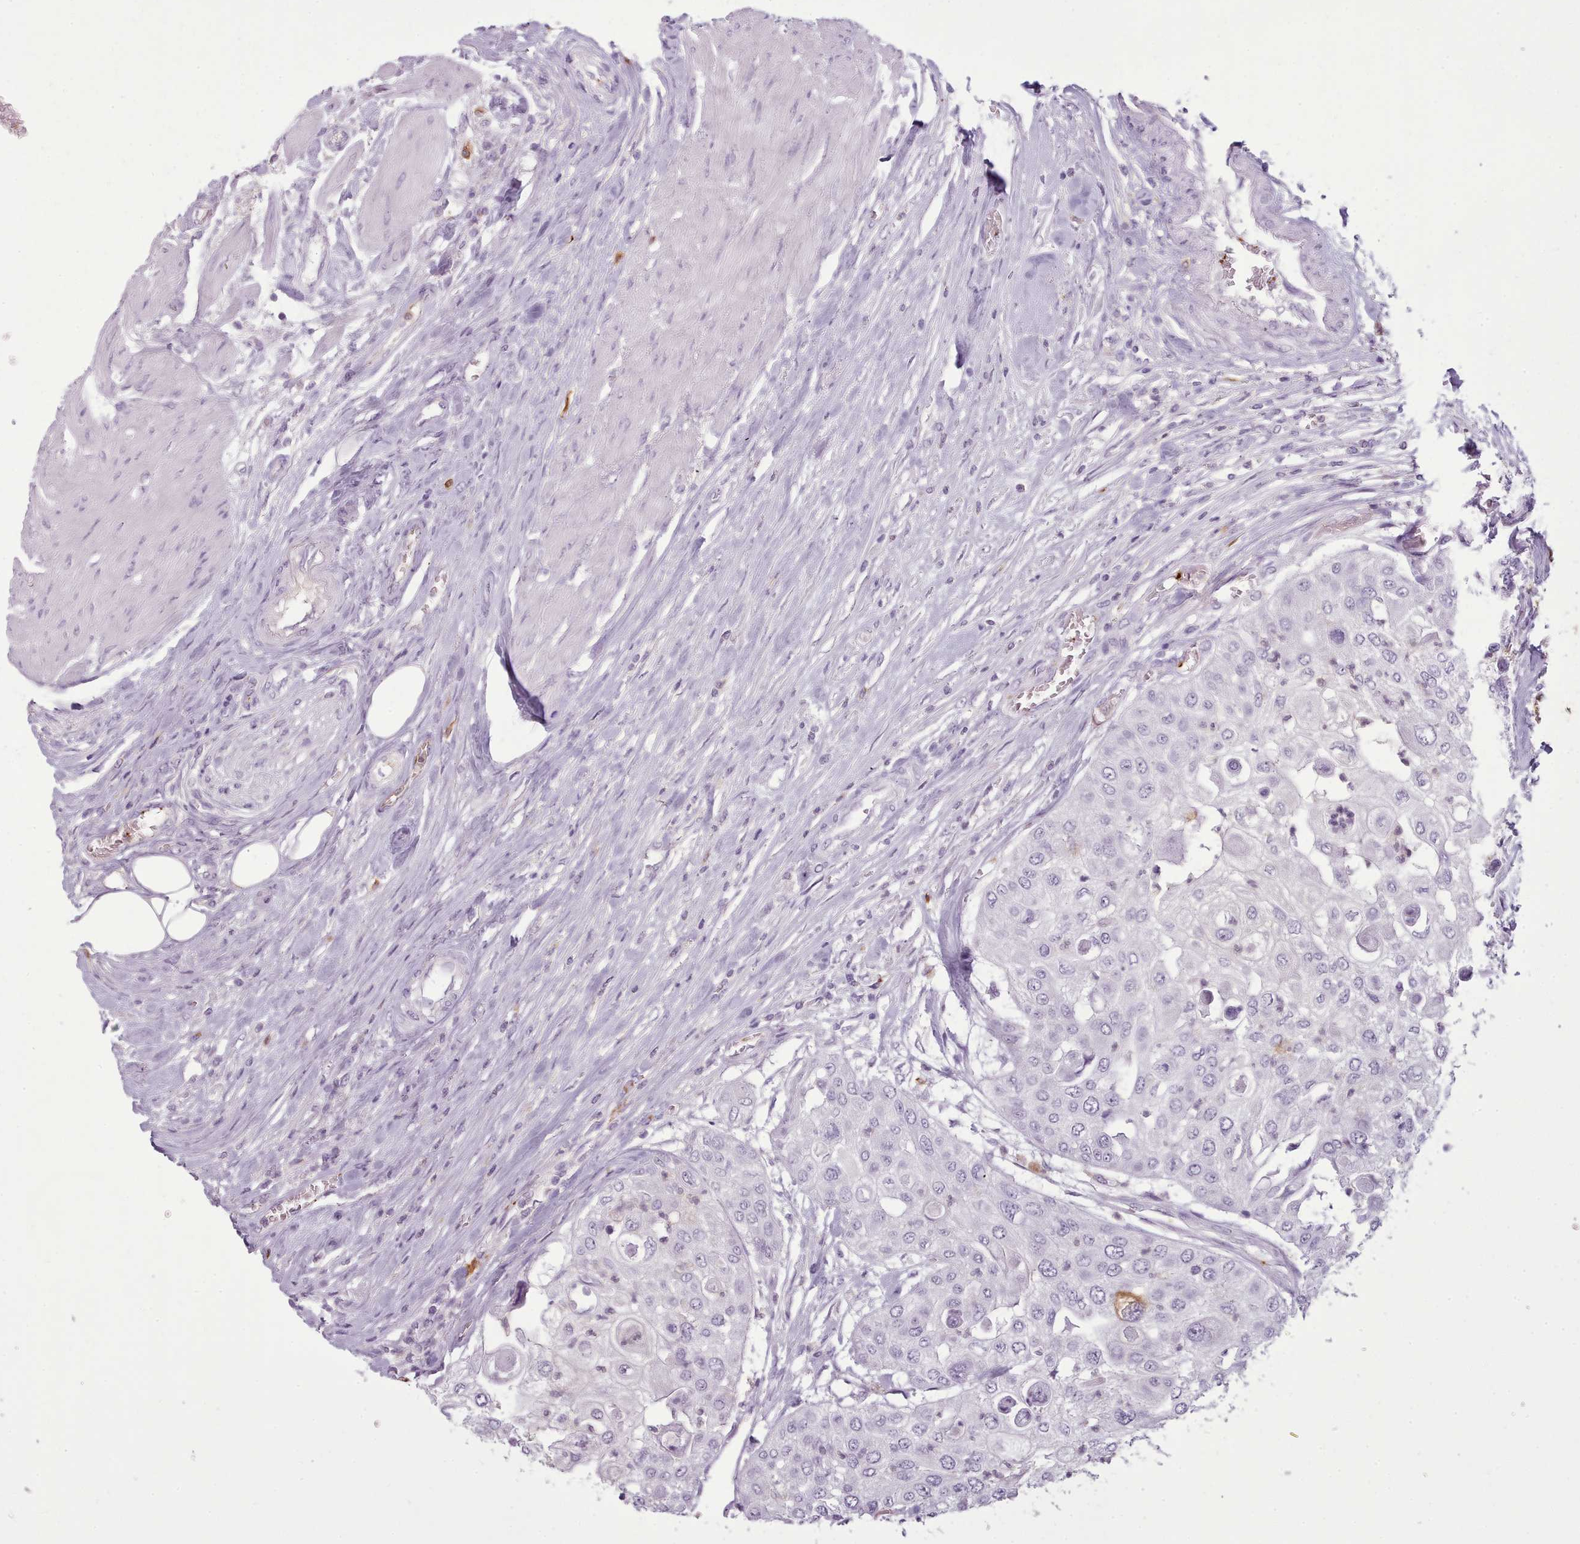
{"staining": {"intensity": "negative", "quantity": "none", "location": "none"}, "tissue": "urothelial cancer", "cell_type": "Tumor cells", "image_type": "cancer", "snomed": [{"axis": "morphology", "description": "Urothelial carcinoma, High grade"}, {"axis": "topography", "description": "Urinary bladder"}], "caption": "Tumor cells show no significant expression in urothelial carcinoma (high-grade).", "gene": "NDST2", "patient": {"sex": "female", "age": 79}}